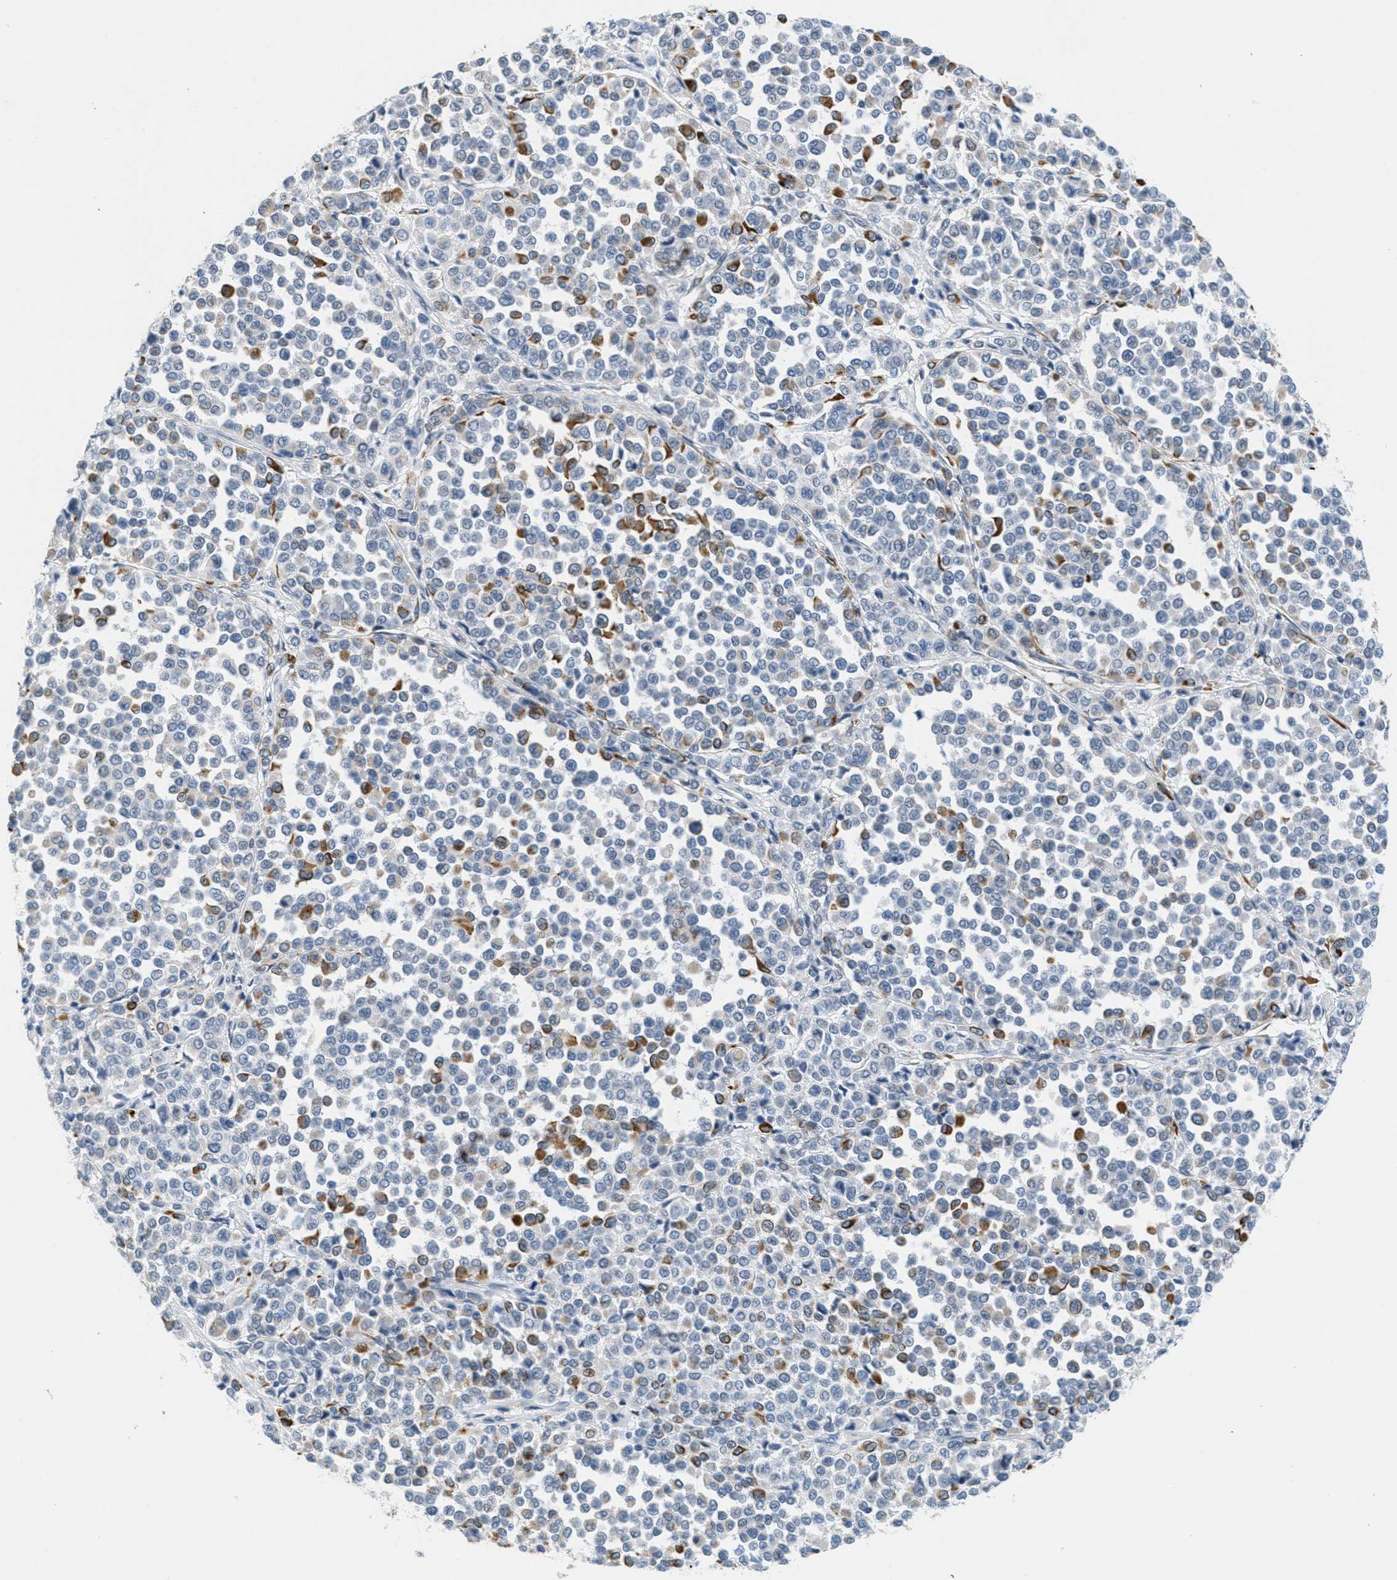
{"staining": {"intensity": "moderate", "quantity": "<25%", "location": "cytoplasmic/membranous"}, "tissue": "melanoma", "cell_type": "Tumor cells", "image_type": "cancer", "snomed": [{"axis": "morphology", "description": "Malignant melanoma, Metastatic site"}, {"axis": "topography", "description": "Pancreas"}], "caption": "Human malignant melanoma (metastatic site) stained with a brown dye reveals moderate cytoplasmic/membranous positive positivity in about <25% of tumor cells.", "gene": "HS3ST2", "patient": {"sex": "female", "age": 30}}